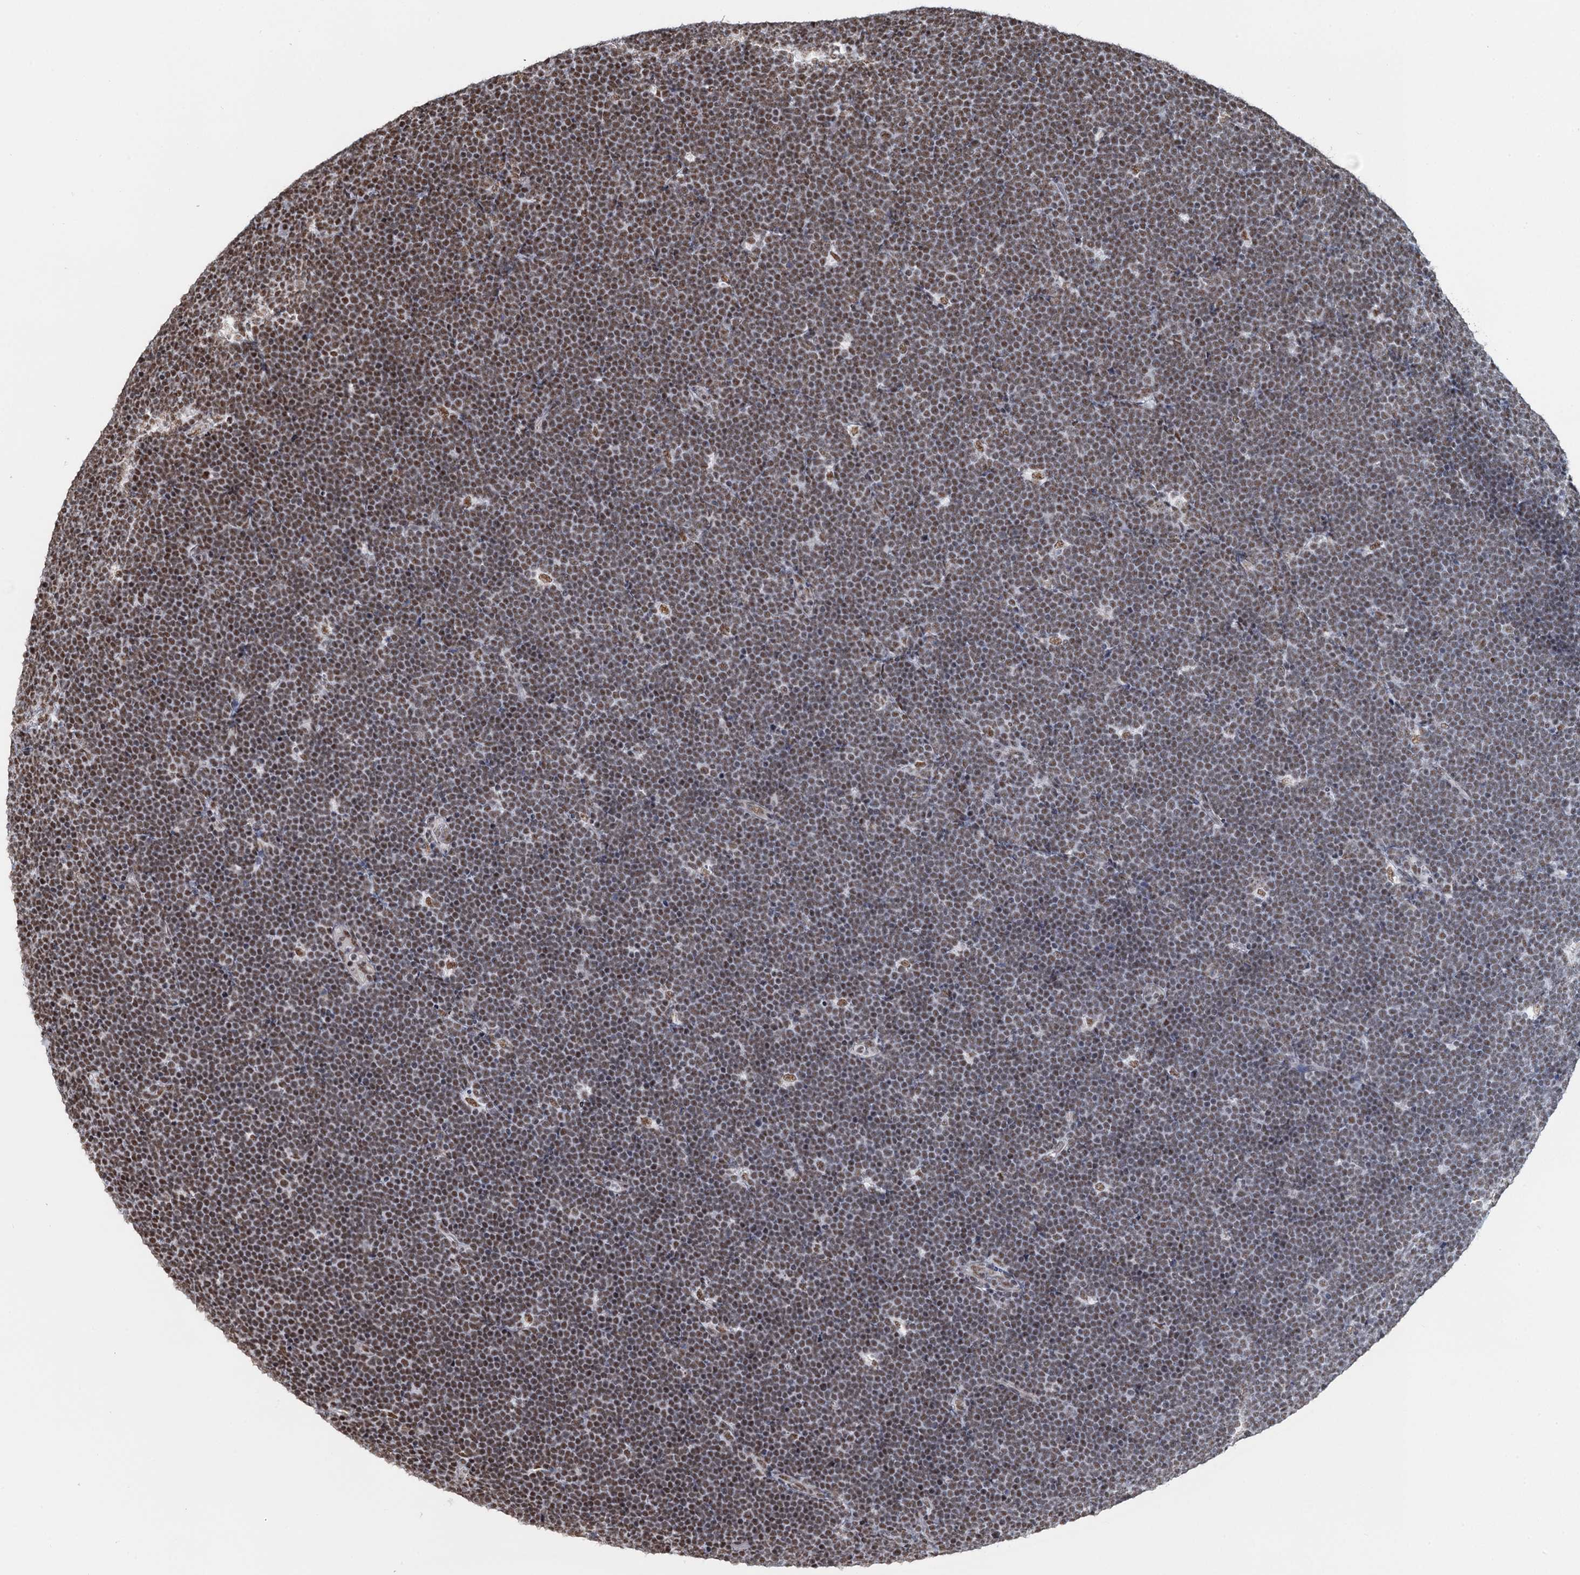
{"staining": {"intensity": "weak", "quantity": "25%-75%", "location": "nuclear"}, "tissue": "lymphoma", "cell_type": "Tumor cells", "image_type": "cancer", "snomed": [{"axis": "morphology", "description": "Malignant lymphoma, non-Hodgkin's type, High grade"}, {"axis": "topography", "description": "Lymph node"}], "caption": "High-power microscopy captured an IHC micrograph of lymphoma, revealing weak nuclear expression in about 25%-75% of tumor cells. (DAB (3,3'-diaminobenzidine) IHC, brown staining for protein, blue staining for nuclei).", "gene": "ZNF609", "patient": {"sex": "male", "age": 13}}